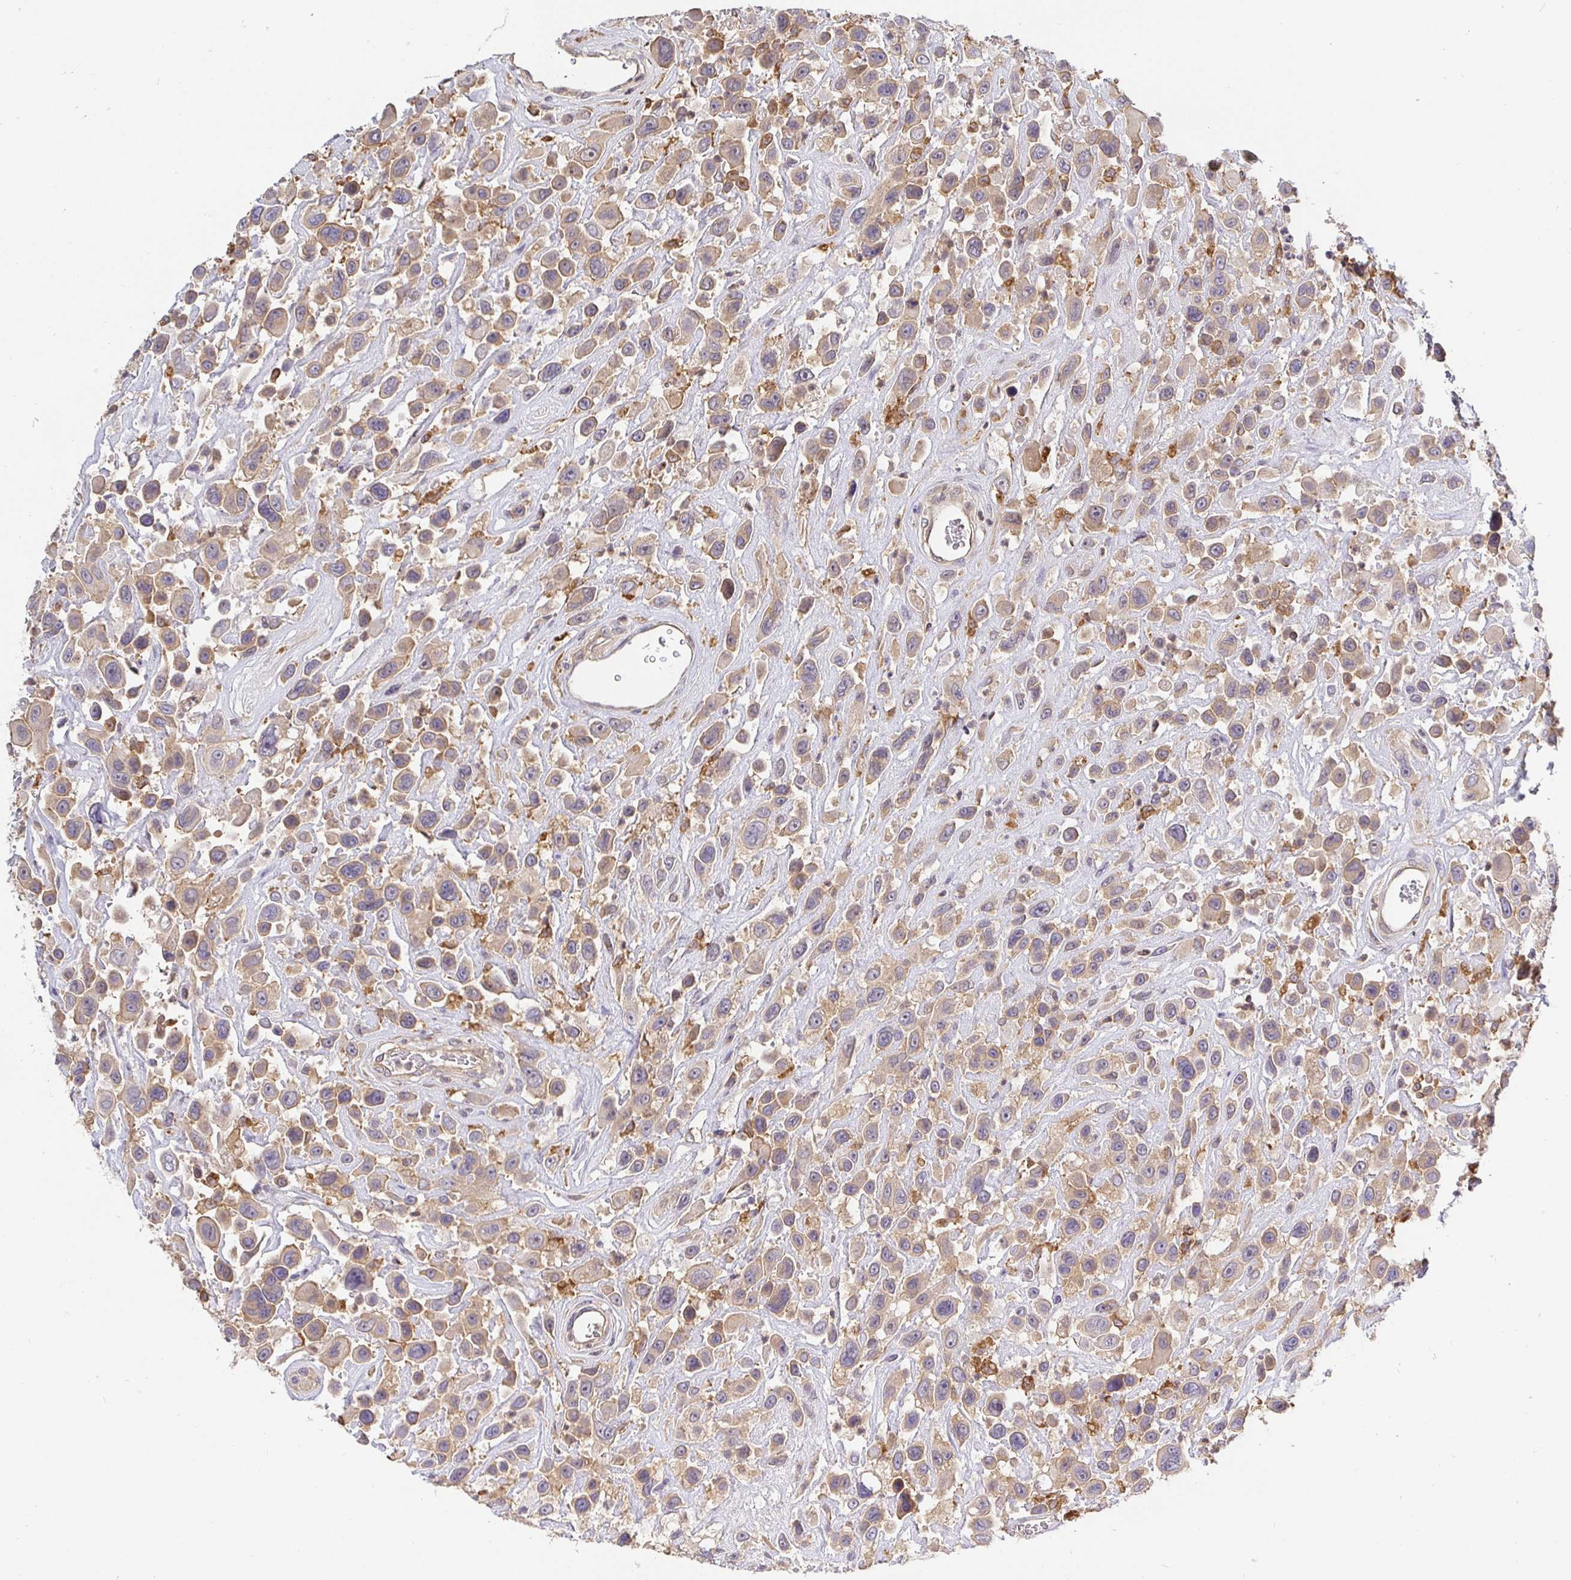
{"staining": {"intensity": "weak", "quantity": ">75%", "location": "cytoplasmic/membranous"}, "tissue": "urothelial cancer", "cell_type": "Tumor cells", "image_type": "cancer", "snomed": [{"axis": "morphology", "description": "Urothelial carcinoma, High grade"}, {"axis": "topography", "description": "Urinary bladder"}], "caption": "High-power microscopy captured an IHC micrograph of urothelial cancer, revealing weak cytoplasmic/membranous positivity in approximately >75% of tumor cells.", "gene": "ATP6V1F", "patient": {"sex": "male", "age": 53}}